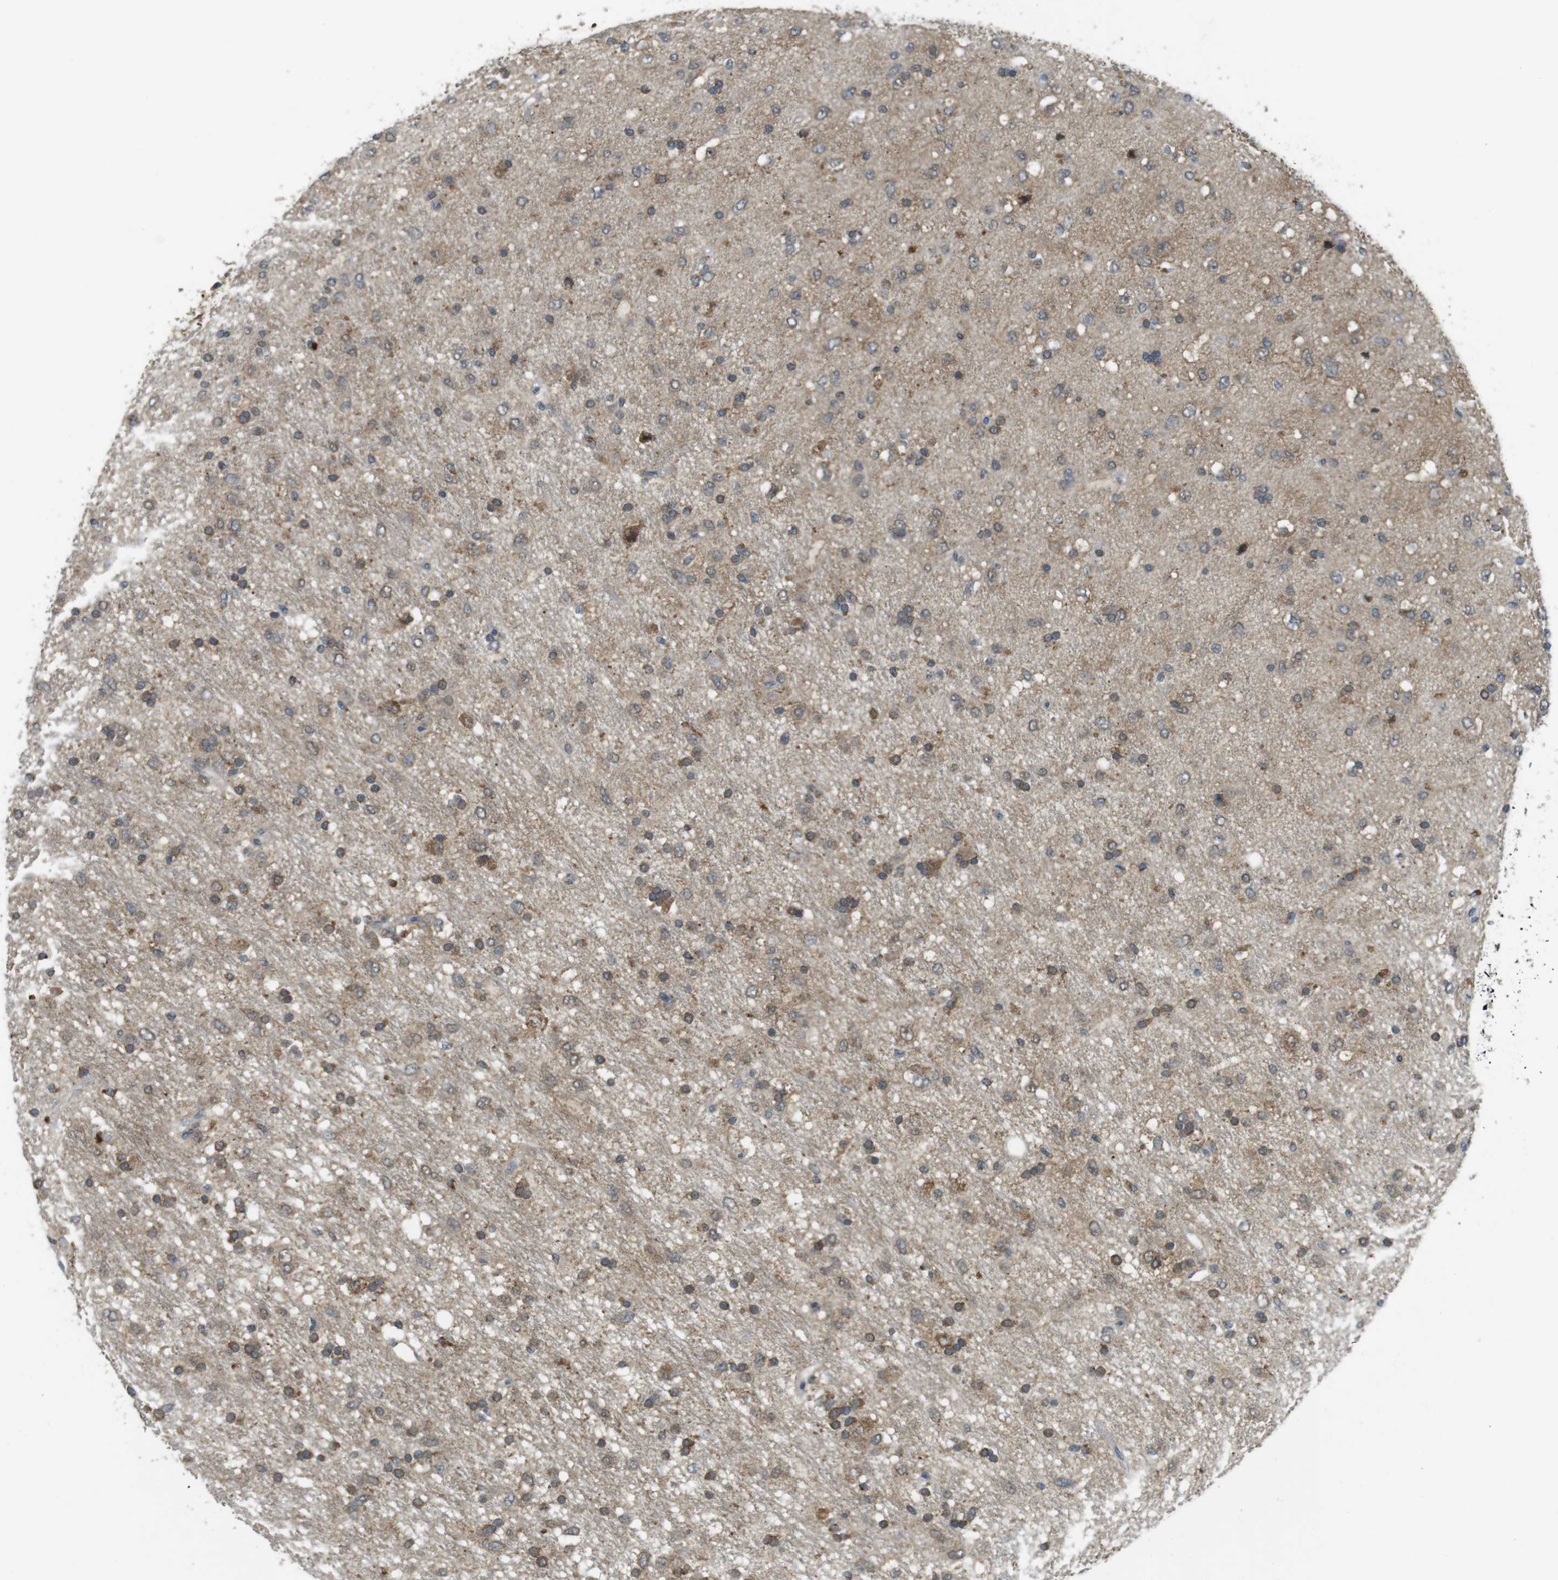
{"staining": {"intensity": "moderate", "quantity": ">75%", "location": "cytoplasmic/membranous"}, "tissue": "glioma", "cell_type": "Tumor cells", "image_type": "cancer", "snomed": [{"axis": "morphology", "description": "Glioma, malignant, Low grade"}, {"axis": "topography", "description": "Brain"}], "caption": "Malignant glioma (low-grade) tissue reveals moderate cytoplasmic/membranous positivity in approximately >75% of tumor cells, visualized by immunohistochemistry. Nuclei are stained in blue.", "gene": "BRI3BP", "patient": {"sex": "male", "age": 77}}